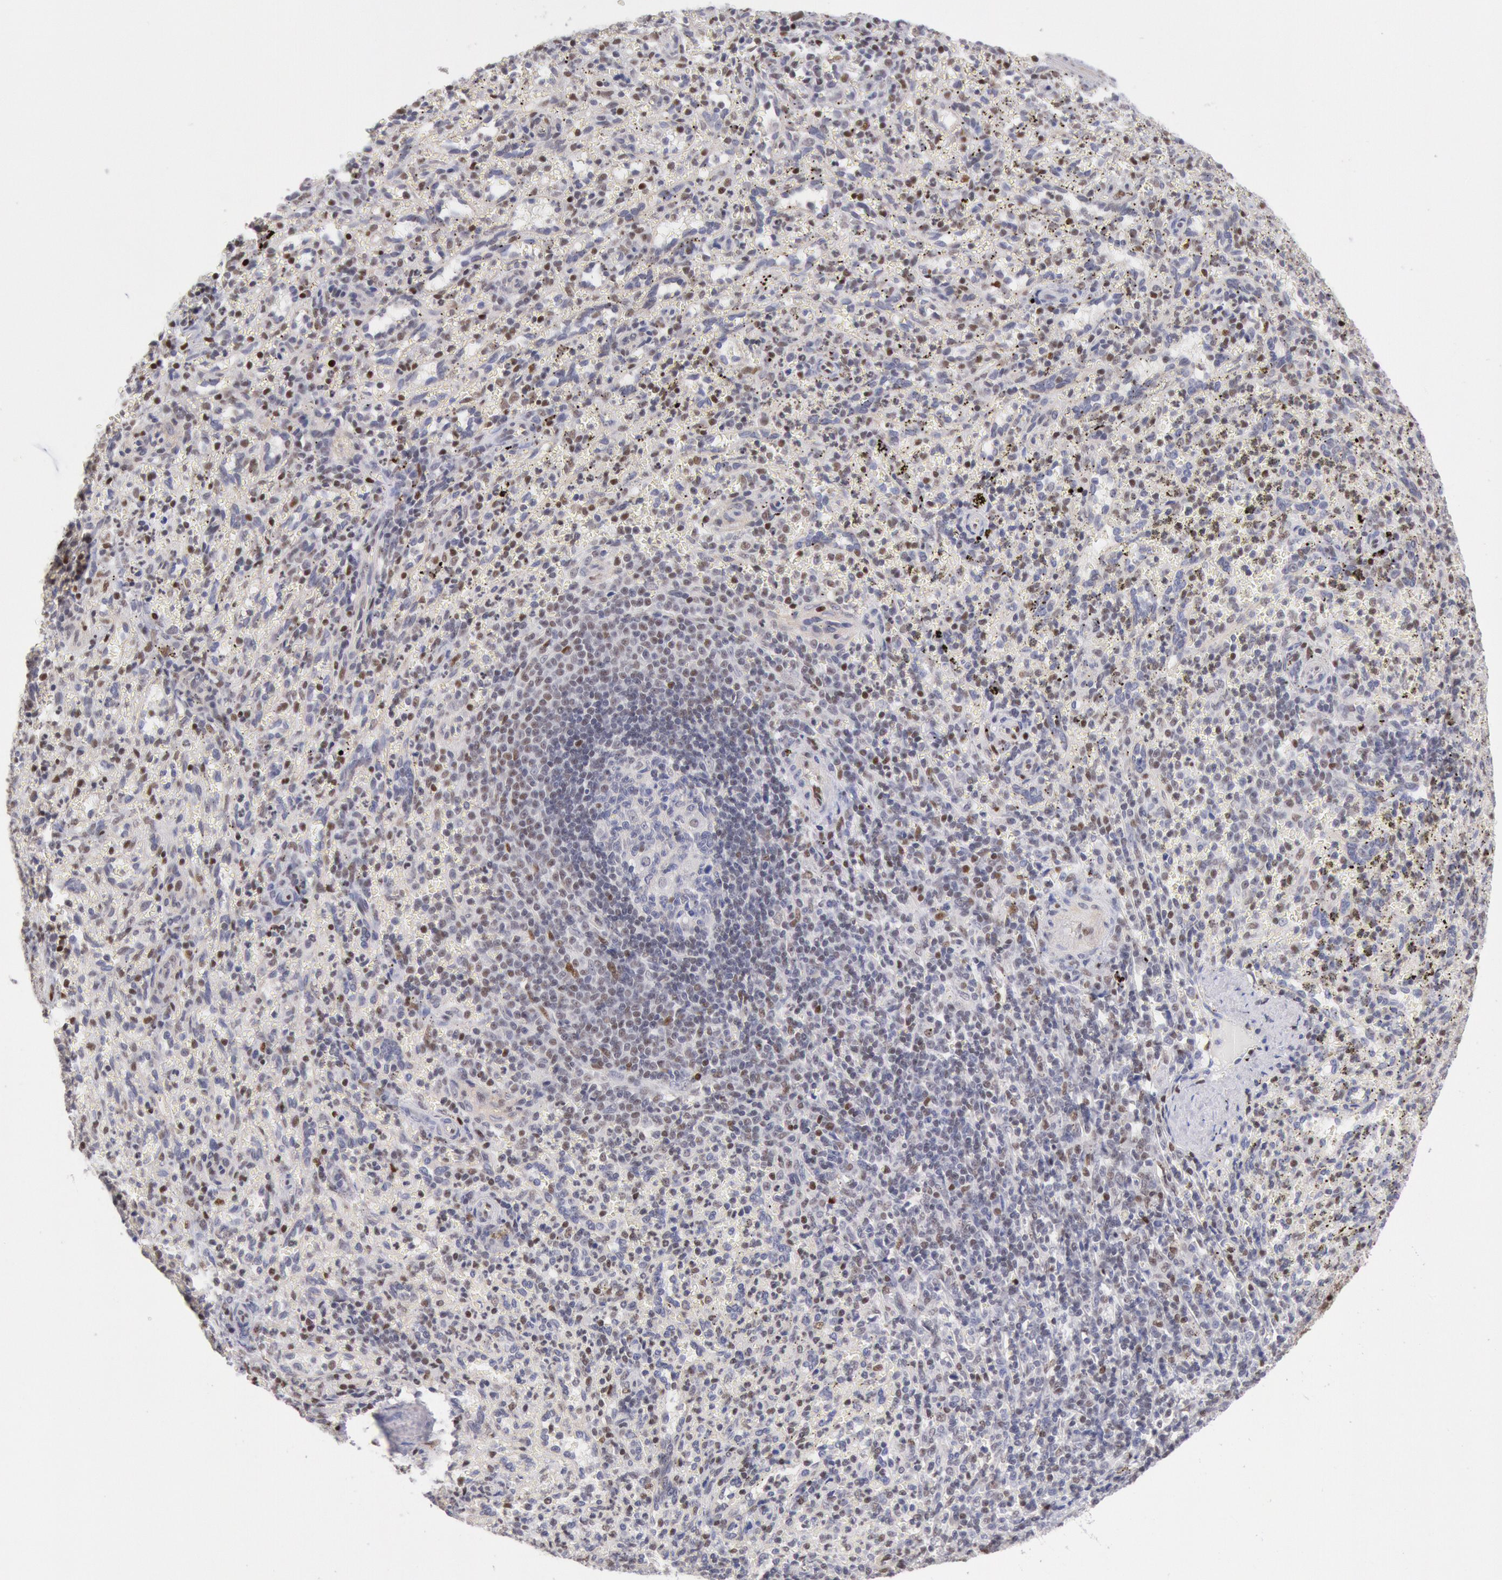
{"staining": {"intensity": "weak", "quantity": "<25%", "location": "nuclear"}, "tissue": "spleen", "cell_type": "Cells in red pulp", "image_type": "normal", "snomed": [{"axis": "morphology", "description": "Normal tissue, NOS"}, {"axis": "topography", "description": "Spleen"}], "caption": "Protein analysis of normal spleen demonstrates no significant staining in cells in red pulp.", "gene": "RPS6KA5", "patient": {"sex": "female", "age": 10}}